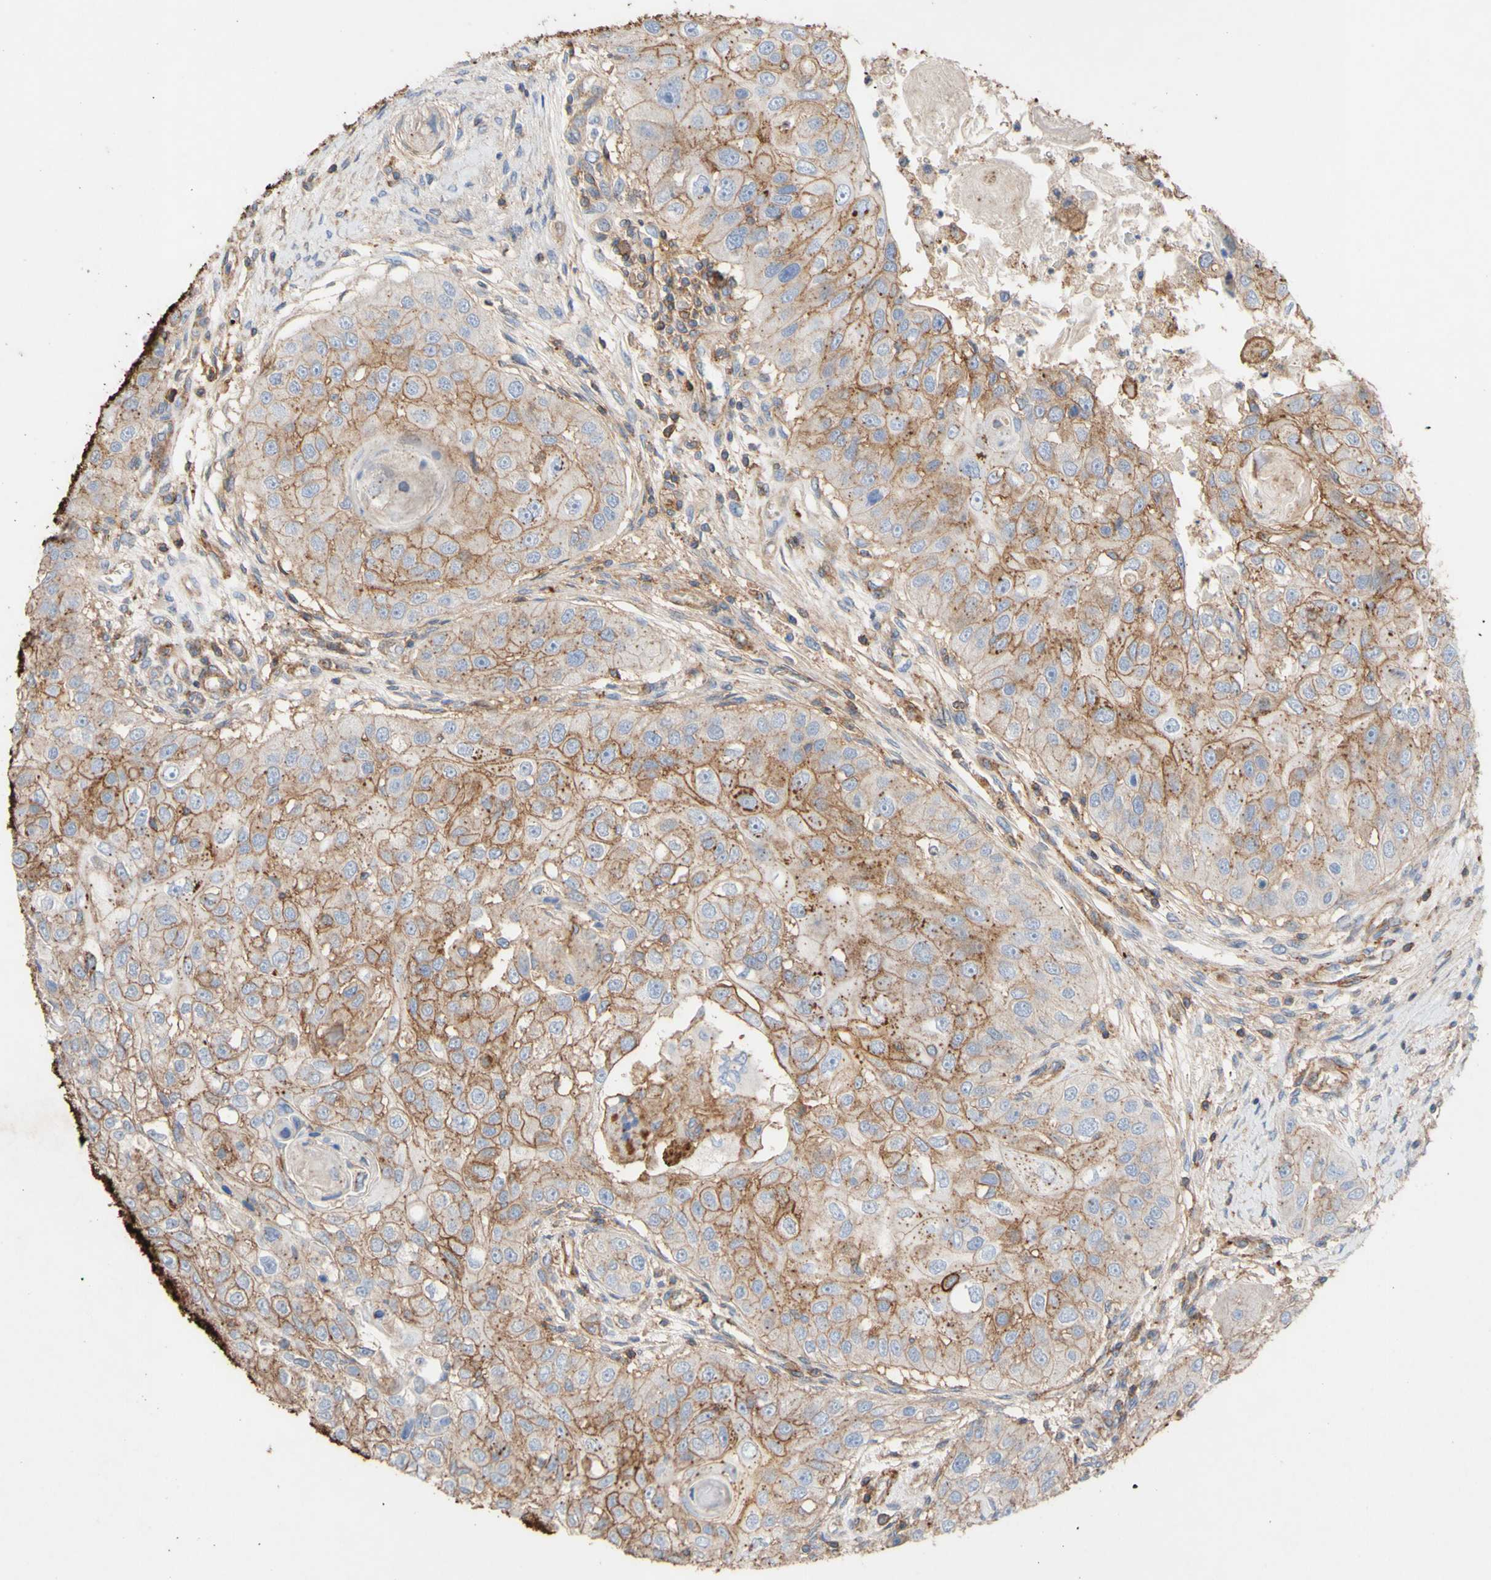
{"staining": {"intensity": "moderate", "quantity": ">75%", "location": "cytoplasmic/membranous"}, "tissue": "head and neck cancer", "cell_type": "Tumor cells", "image_type": "cancer", "snomed": [{"axis": "morphology", "description": "Normal tissue, NOS"}, {"axis": "morphology", "description": "Squamous cell carcinoma, NOS"}, {"axis": "topography", "description": "Skeletal muscle"}, {"axis": "topography", "description": "Head-Neck"}], "caption": "Tumor cells display moderate cytoplasmic/membranous positivity in about >75% of cells in squamous cell carcinoma (head and neck).", "gene": "ATP2A3", "patient": {"sex": "male", "age": 51}}